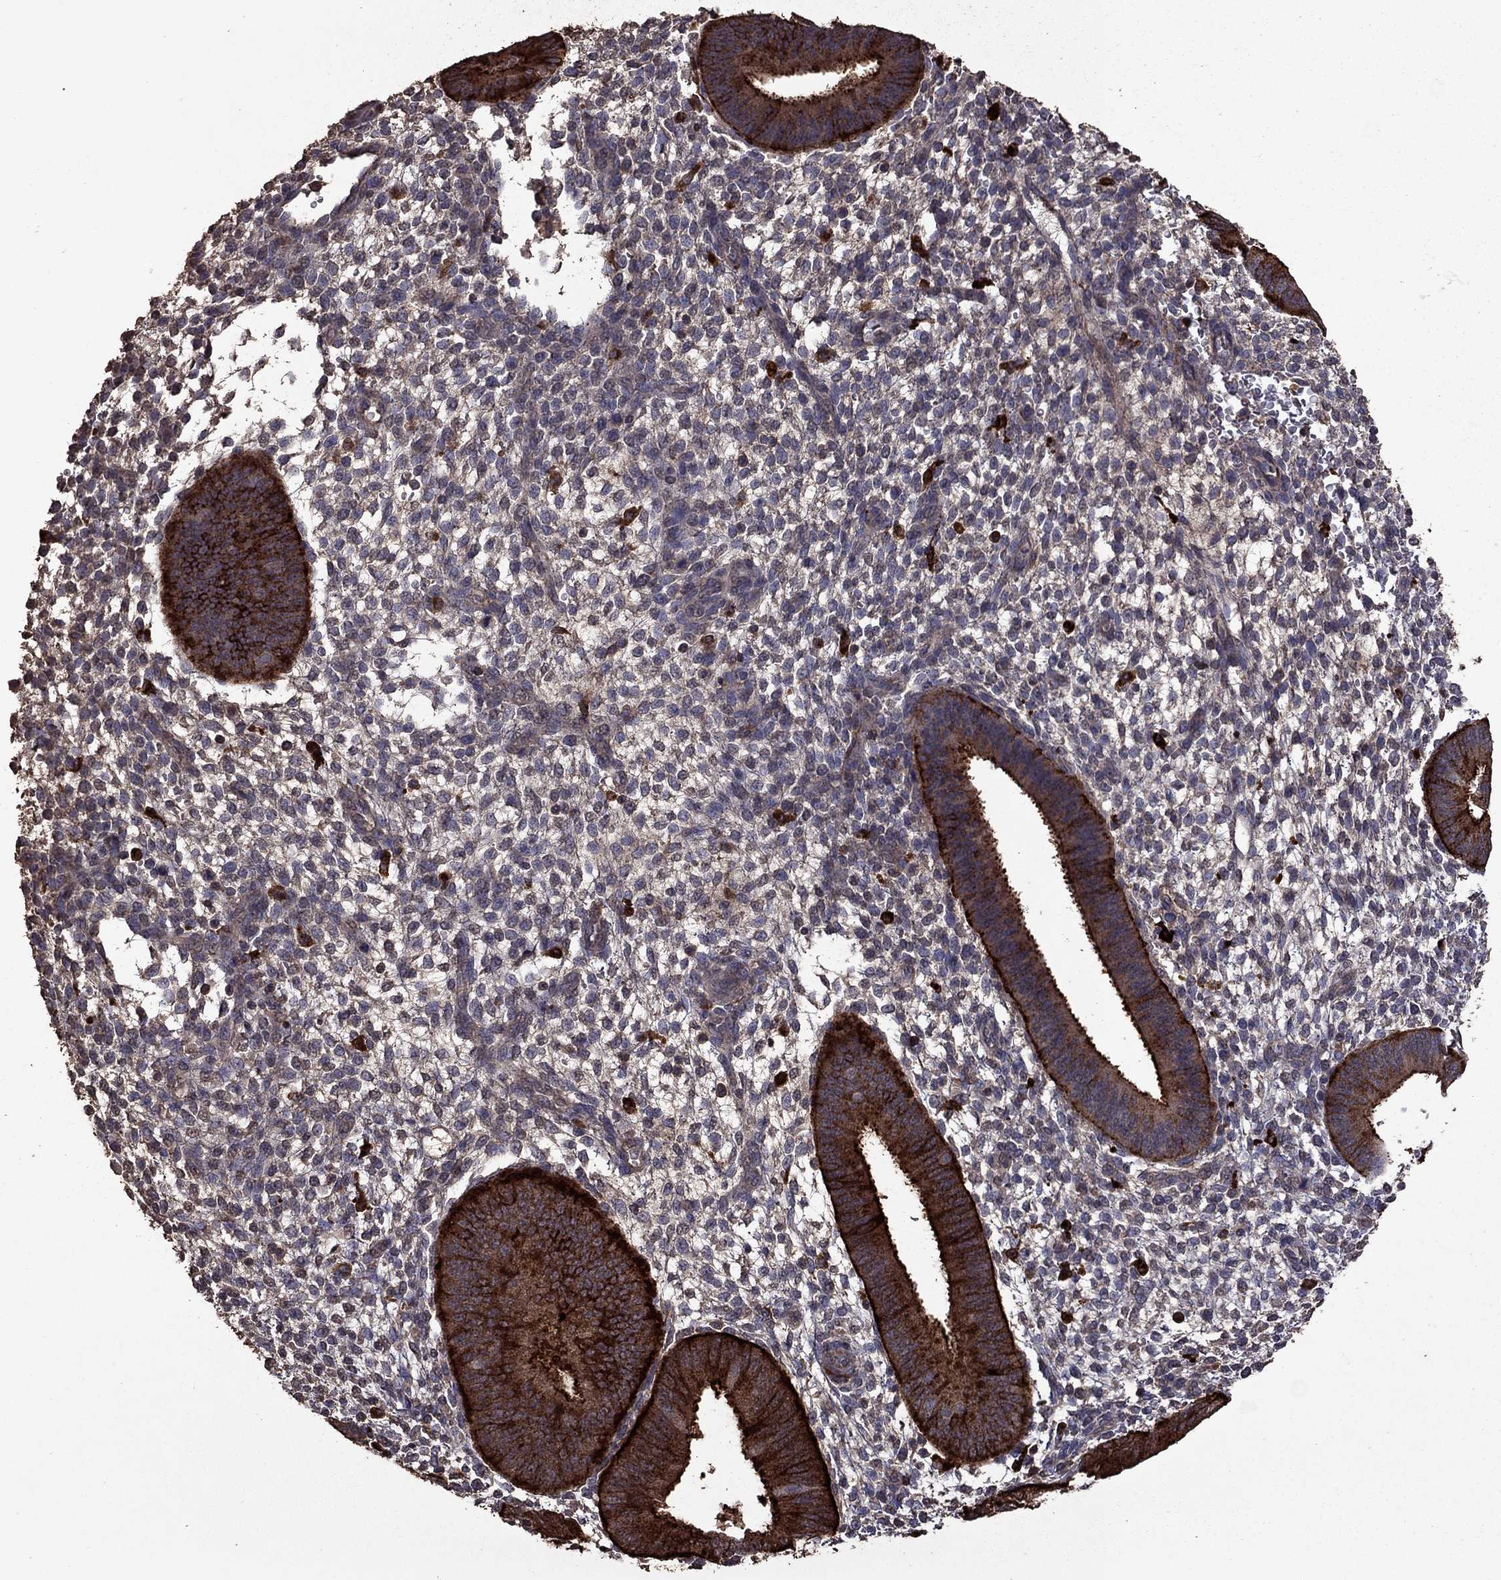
{"staining": {"intensity": "negative", "quantity": "none", "location": "none"}, "tissue": "endometrium", "cell_type": "Cells in endometrial stroma", "image_type": "normal", "snomed": [{"axis": "morphology", "description": "Normal tissue, NOS"}, {"axis": "topography", "description": "Endometrium"}], "caption": "An IHC image of normal endometrium is shown. There is no staining in cells in endometrial stroma of endometrium.", "gene": "SERPINA5", "patient": {"sex": "female", "age": 39}}